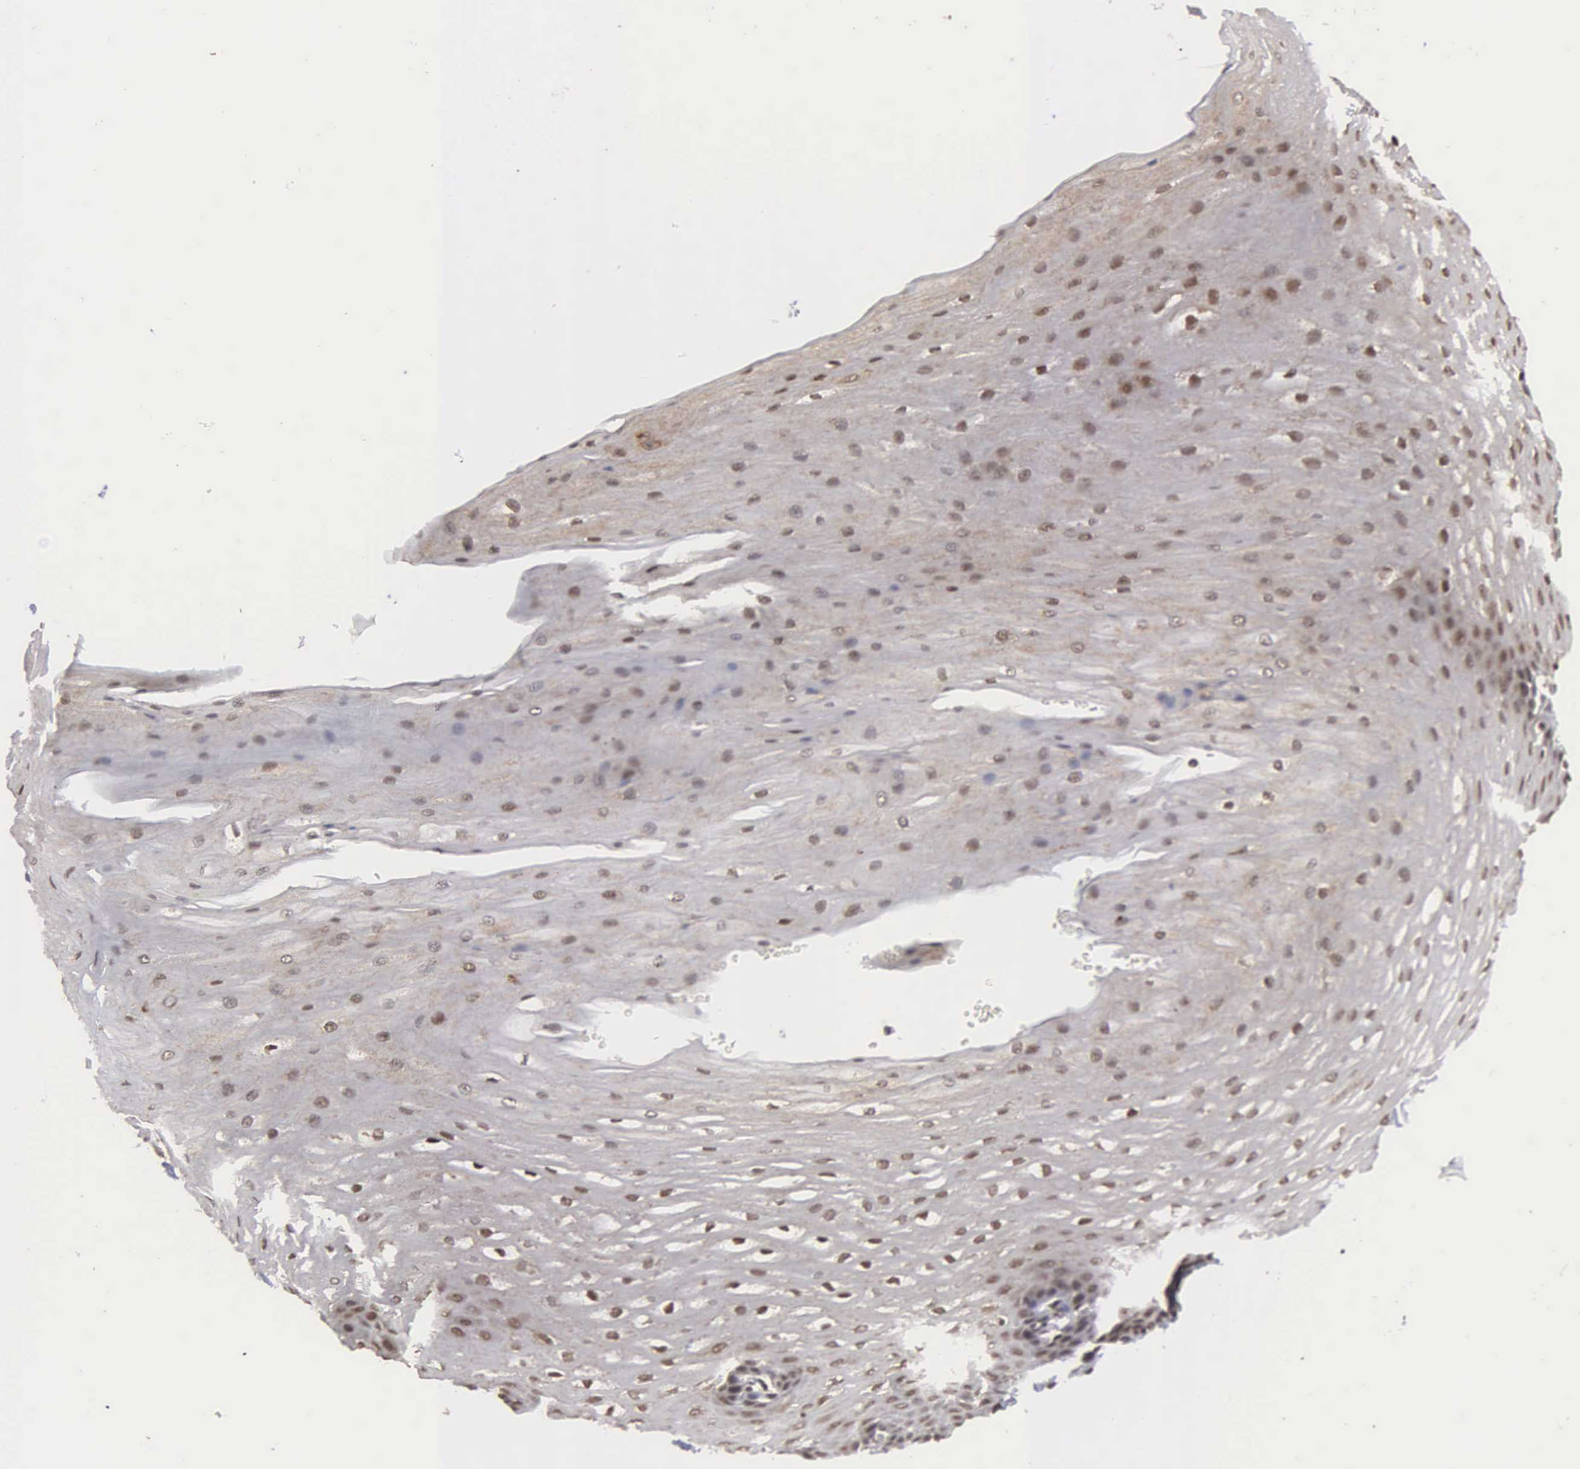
{"staining": {"intensity": "weak", "quantity": "25%-75%", "location": "cytoplasmic/membranous,nuclear"}, "tissue": "esophagus", "cell_type": "Squamous epithelial cells", "image_type": "normal", "snomed": [{"axis": "morphology", "description": "Normal tissue, NOS"}, {"axis": "topography", "description": "Esophagus"}], "caption": "An image of human esophagus stained for a protein displays weak cytoplasmic/membranous,nuclear brown staining in squamous epithelial cells.", "gene": "GTF2A1", "patient": {"sex": "male", "age": 70}}